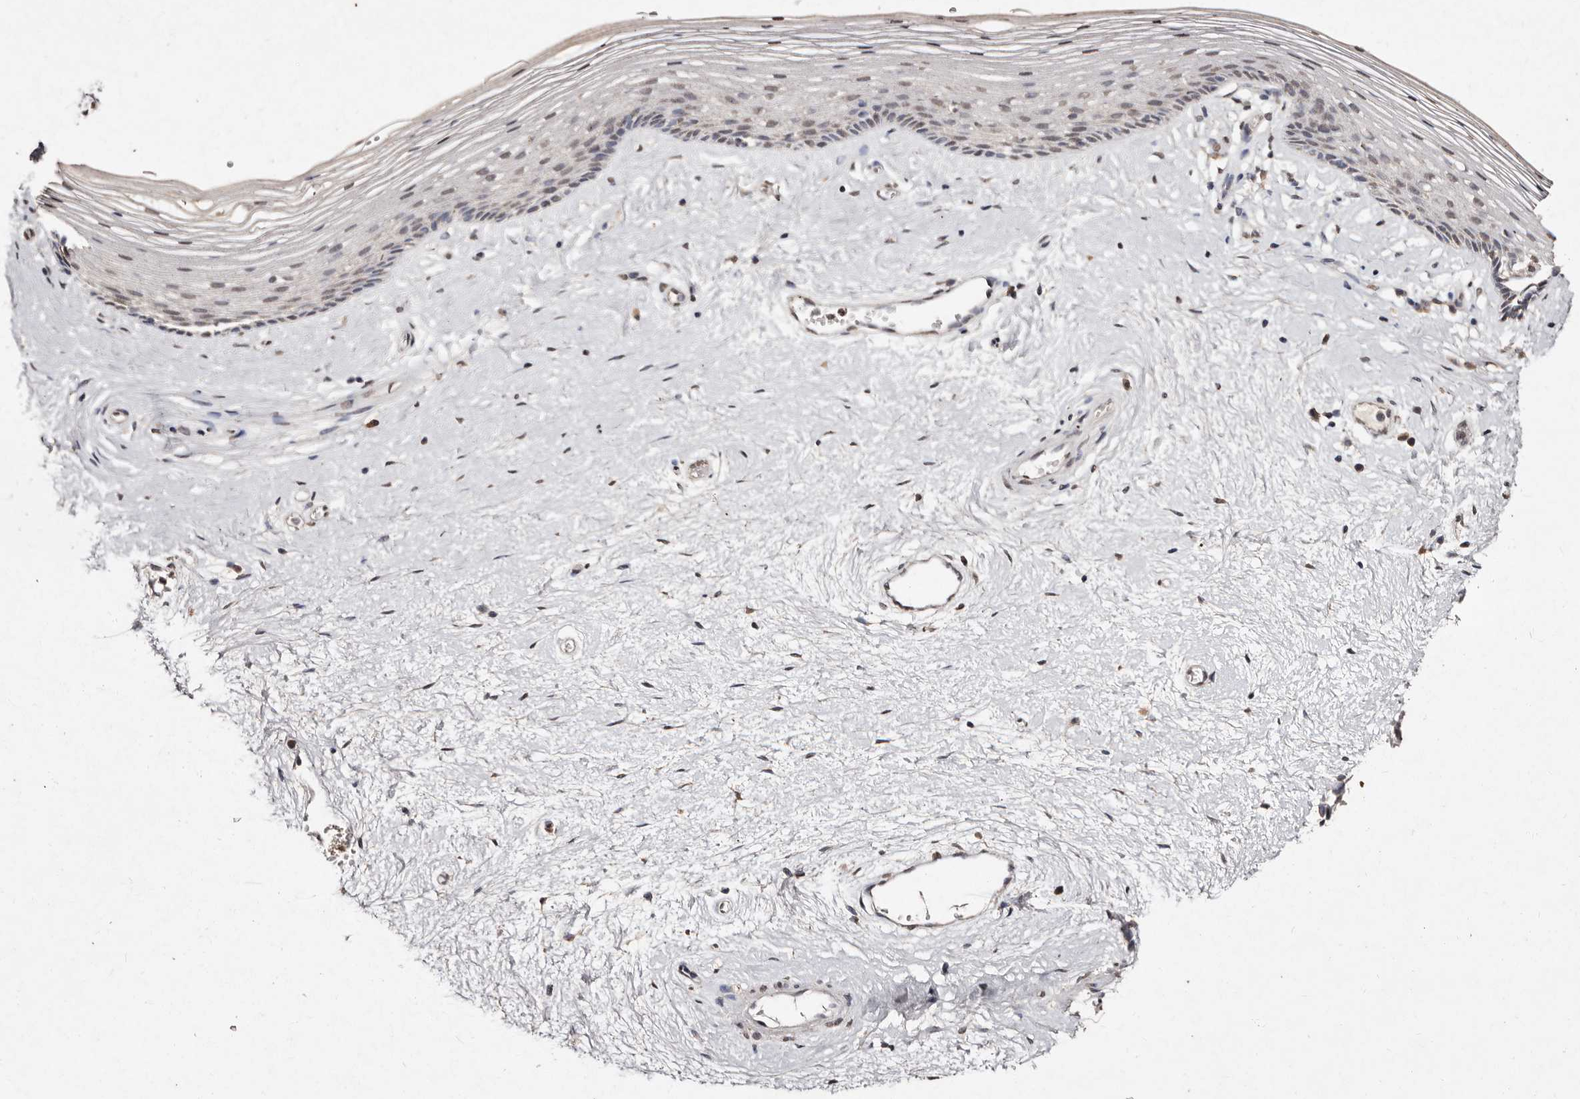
{"staining": {"intensity": "weak", "quantity": "<25%", "location": "nuclear"}, "tissue": "vagina", "cell_type": "Squamous epithelial cells", "image_type": "normal", "snomed": [{"axis": "morphology", "description": "Normal tissue, NOS"}, {"axis": "topography", "description": "Vagina"}], "caption": "Vagina was stained to show a protein in brown. There is no significant expression in squamous epithelial cells. (Stains: DAB IHC with hematoxylin counter stain, Microscopy: brightfield microscopy at high magnification).", "gene": "ERBB4", "patient": {"sex": "female", "age": 46}}